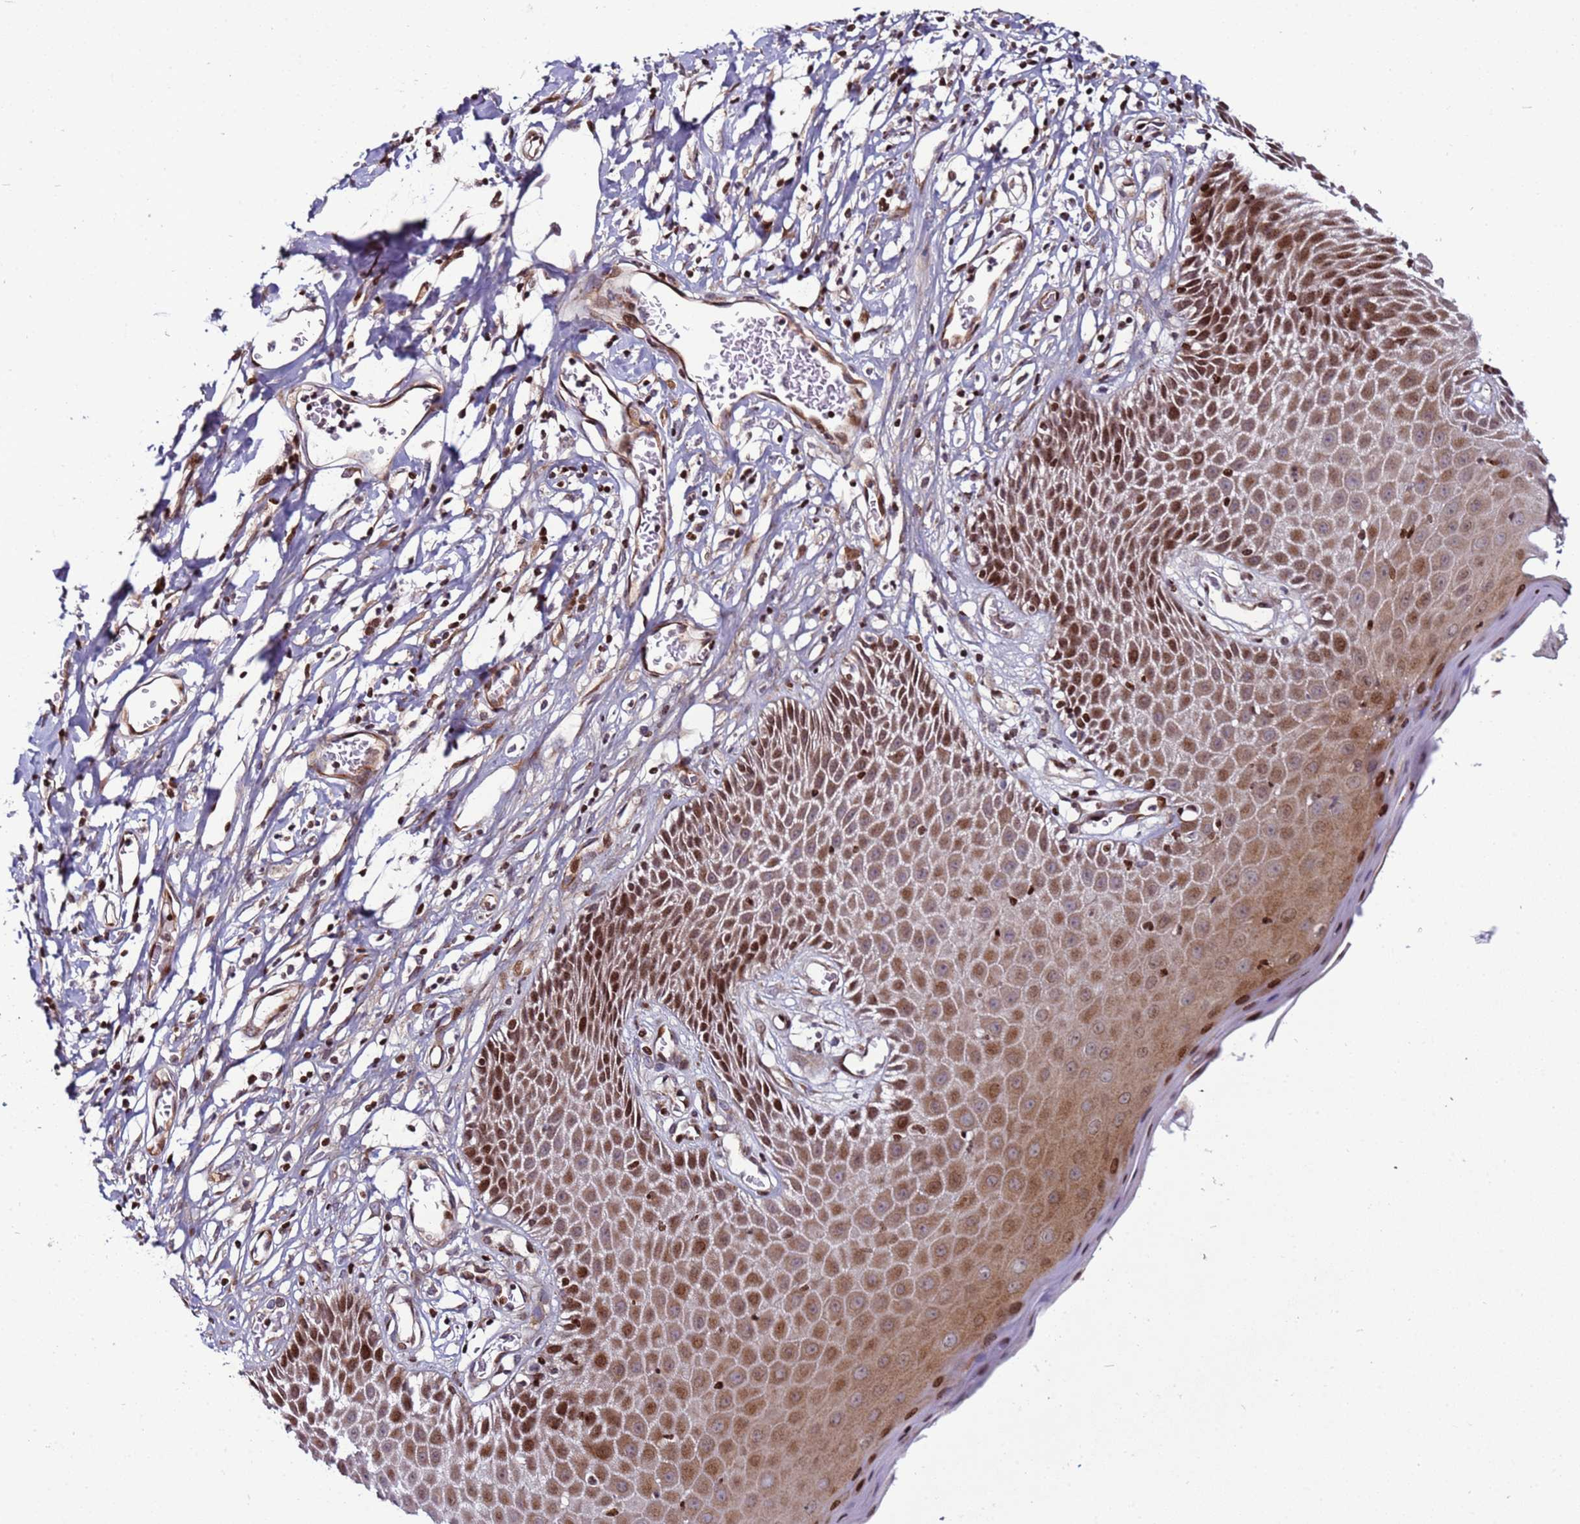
{"staining": {"intensity": "moderate", "quantity": ">75%", "location": "cytoplasmic/membranous,nuclear"}, "tissue": "skin", "cell_type": "Epidermal cells", "image_type": "normal", "snomed": [{"axis": "morphology", "description": "Normal tissue, NOS"}, {"axis": "topography", "description": "Vulva"}], "caption": "High-power microscopy captured an immunohistochemistry (IHC) photomicrograph of normal skin, revealing moderate cytoplasmic/membranous,nuclear staining in approximately >75% of epidermal cells. The protein is stained brown, and the nuclei are stained in blue (DAB (3,3'-diaminobenzidine) IHC with brightfield microscopy, high magnification).", "gene": "WBP11", "patient": {"sex": "female", "age": 68}}